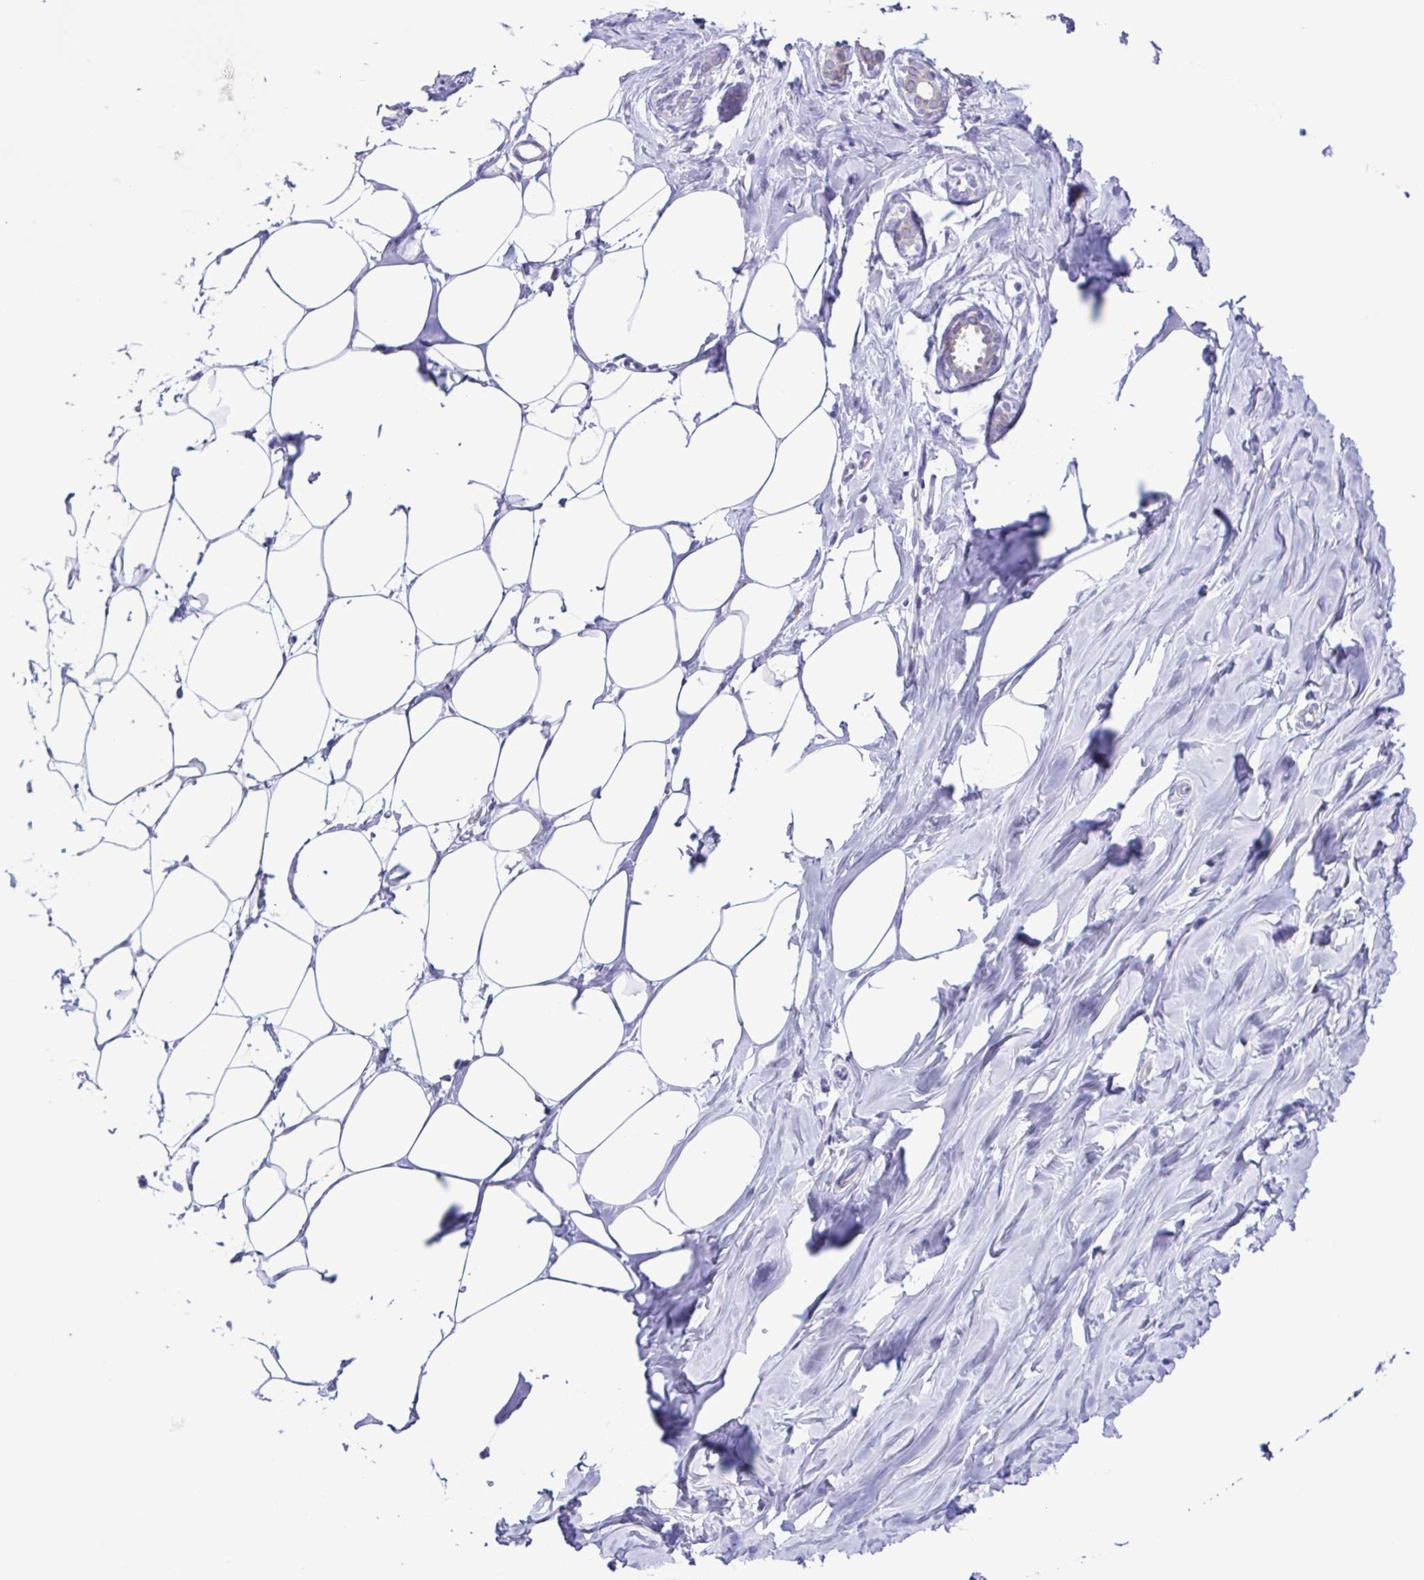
{"staining": {"intensity": "negative", "quantity": "none", "location": "none"}, "tissue": "breast", "cell_type": "Adipocytes", "image_type": "normal", "snomed": [{"axis": "morphology", "description": "Normal tissue, NOS"}, {"axis": "topography", "description": "Breast"}], "caption": "Immunohistochemistry (IHC) micrograph of benign breast: human breast stained with DAB shows no significant protein staining in adipocytes. (Brightfield microscopy of DAB (3,3'-diaminobenzidine) IHC at high magnification).", "gene": "CYP11A1", "patient": {"sex": "female", "age": 27}}